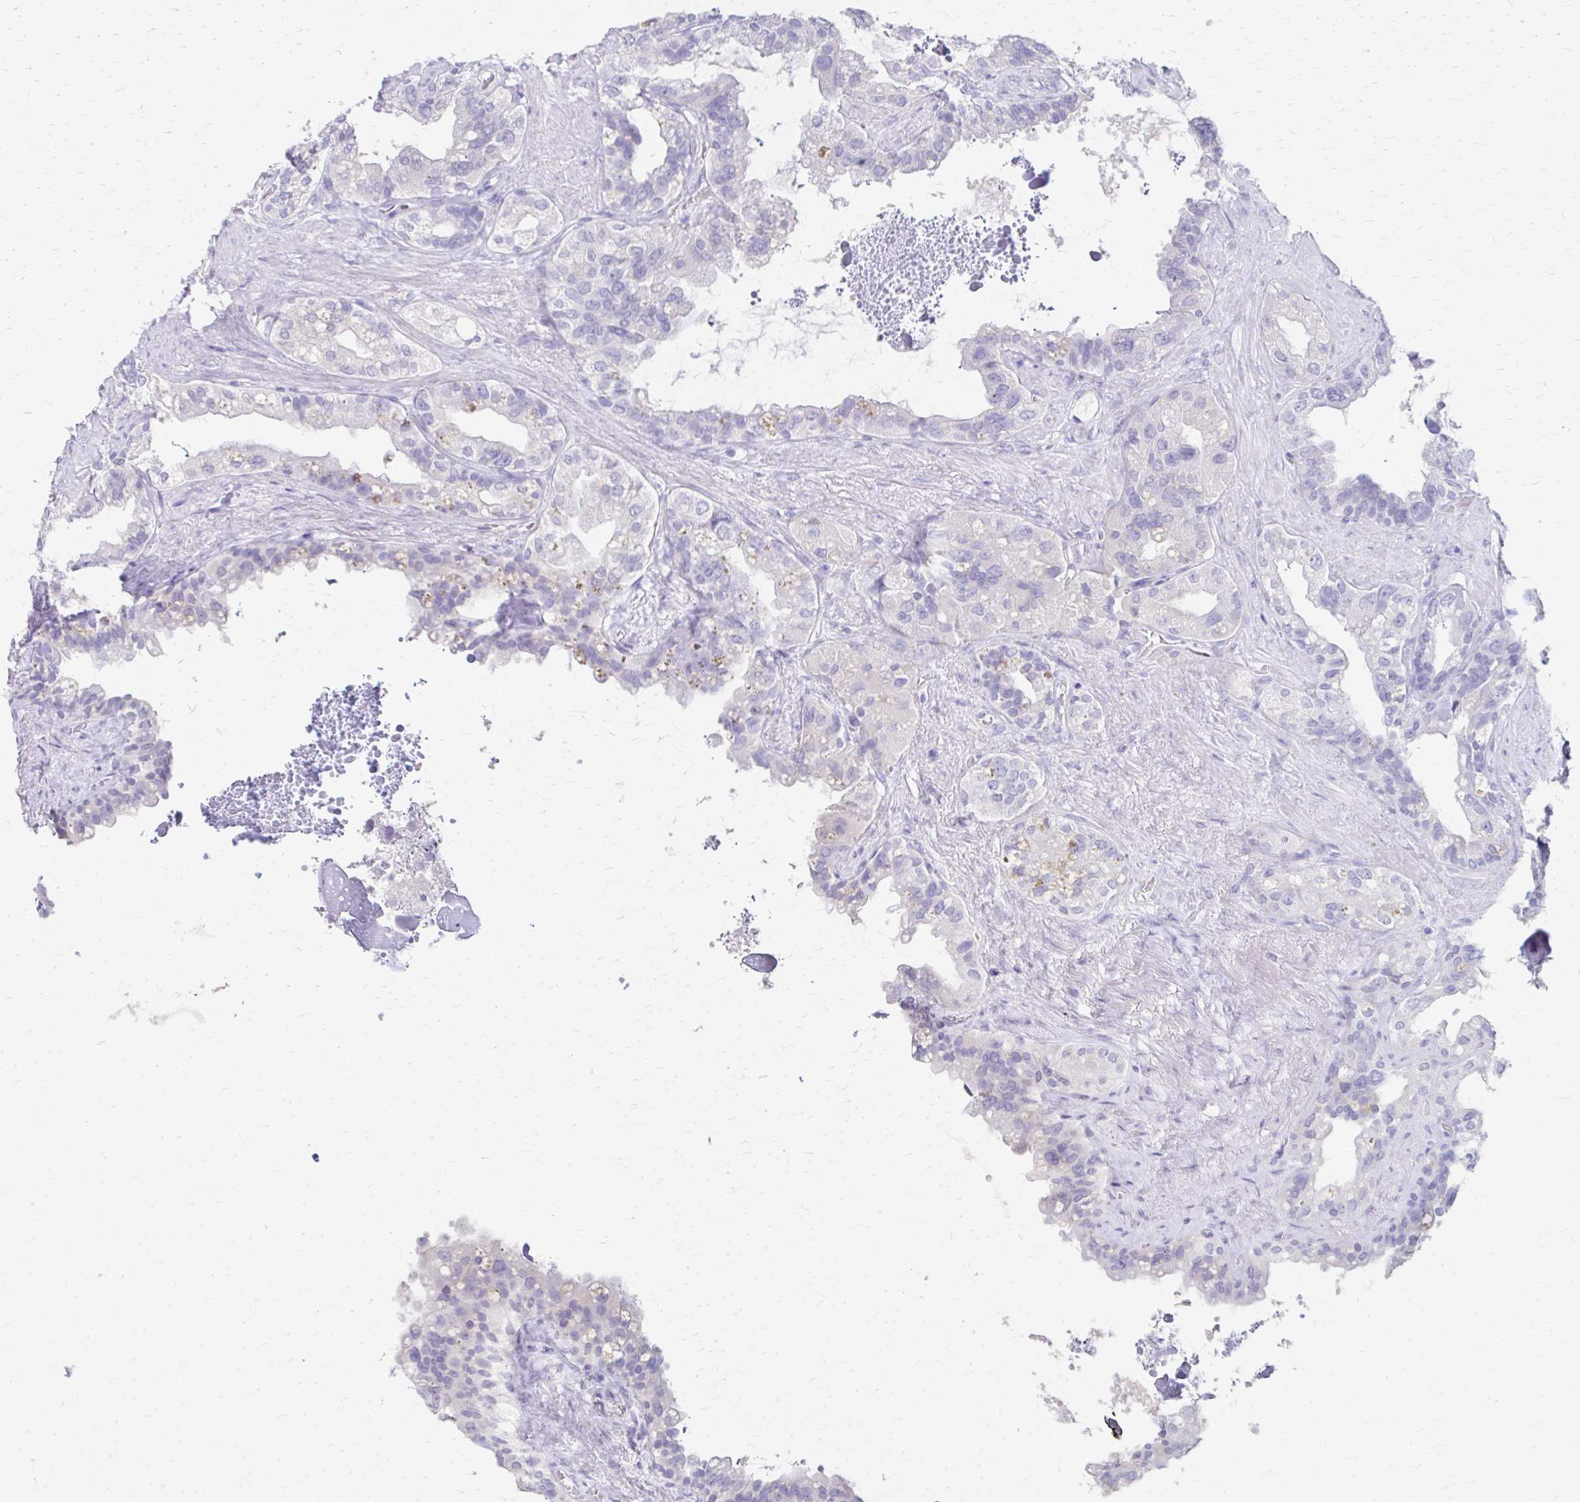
{"staining": {"intensity": "negative", "quantity": "none", "location": "none"}, "tissue": "seminal vesicle", "cell_type": "Glandular cells", "image_type": "normal", "snomed": [{"axis": "morphology", "description": "Normal tissue, NOS"}, {"axis": "topography", "description": "Seminal veicle"}, {"axis": "topography", "description": "Peripheral nerve tissue"}], "caption": "A micrograph of seminal vesicle stained for a protein demonstrates no brown staining in glandular cells.", "gene": "AZGP1", "patient": {"sex": "male", "age": 76}}